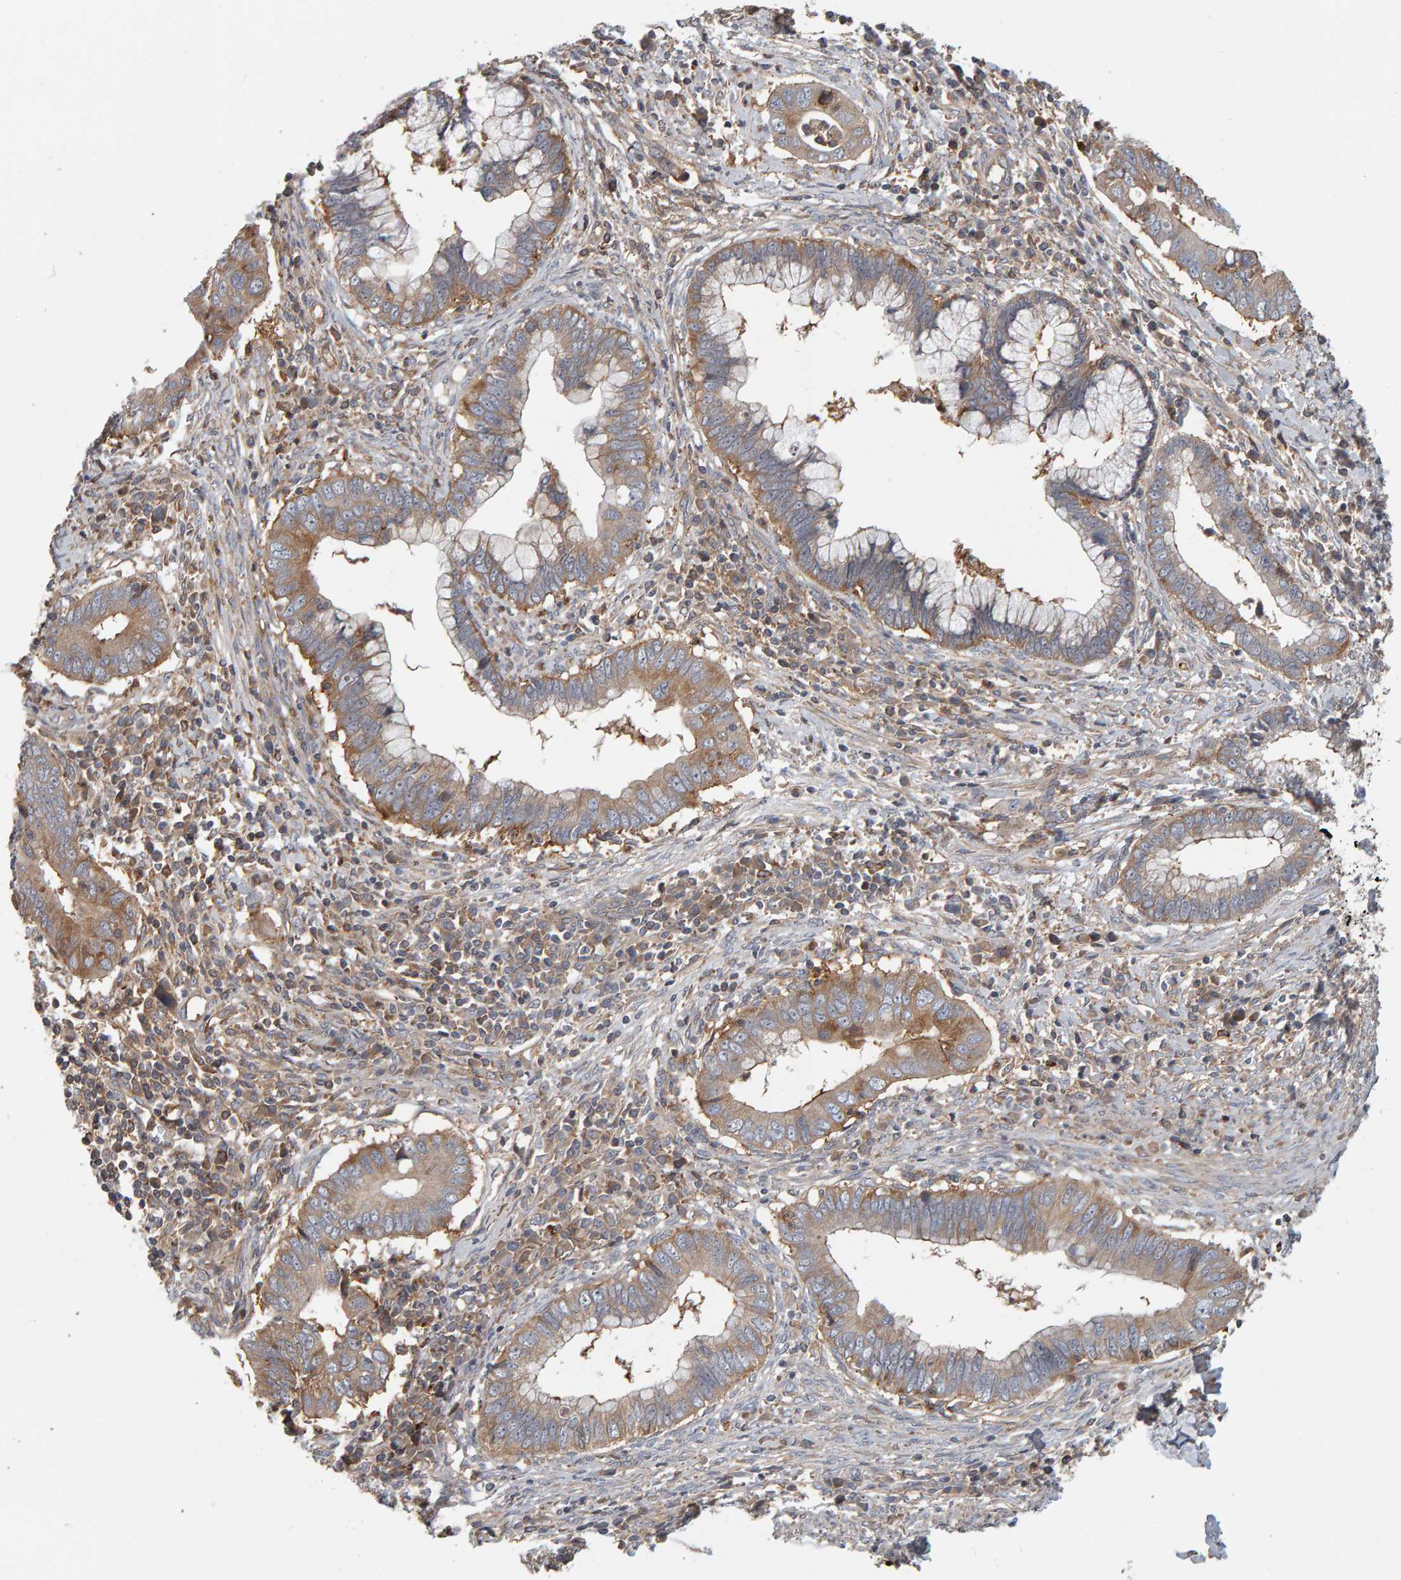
{"staining": {"intensity": "moderate", "quantity": ">75%", "location": "cytoplasmic/membranous"}, "tissue": "cervical cancer", "cell_type": "Tumor cells", "image_type": "cancer", "snomed": [{"axis": "morphology", "description": "Adenocarcinoma, NOS"}, {"axis": "topography", "description": "Cervix"}], "caption": "Brown immunohistochemical staining in adenocarcinoma (cervical) shows moderate cytoplasmic/membranous positivity in approximately >75% of tumor cells.", "gene": "C9orf72", "patient": {"sex": "female", "age": 44}}